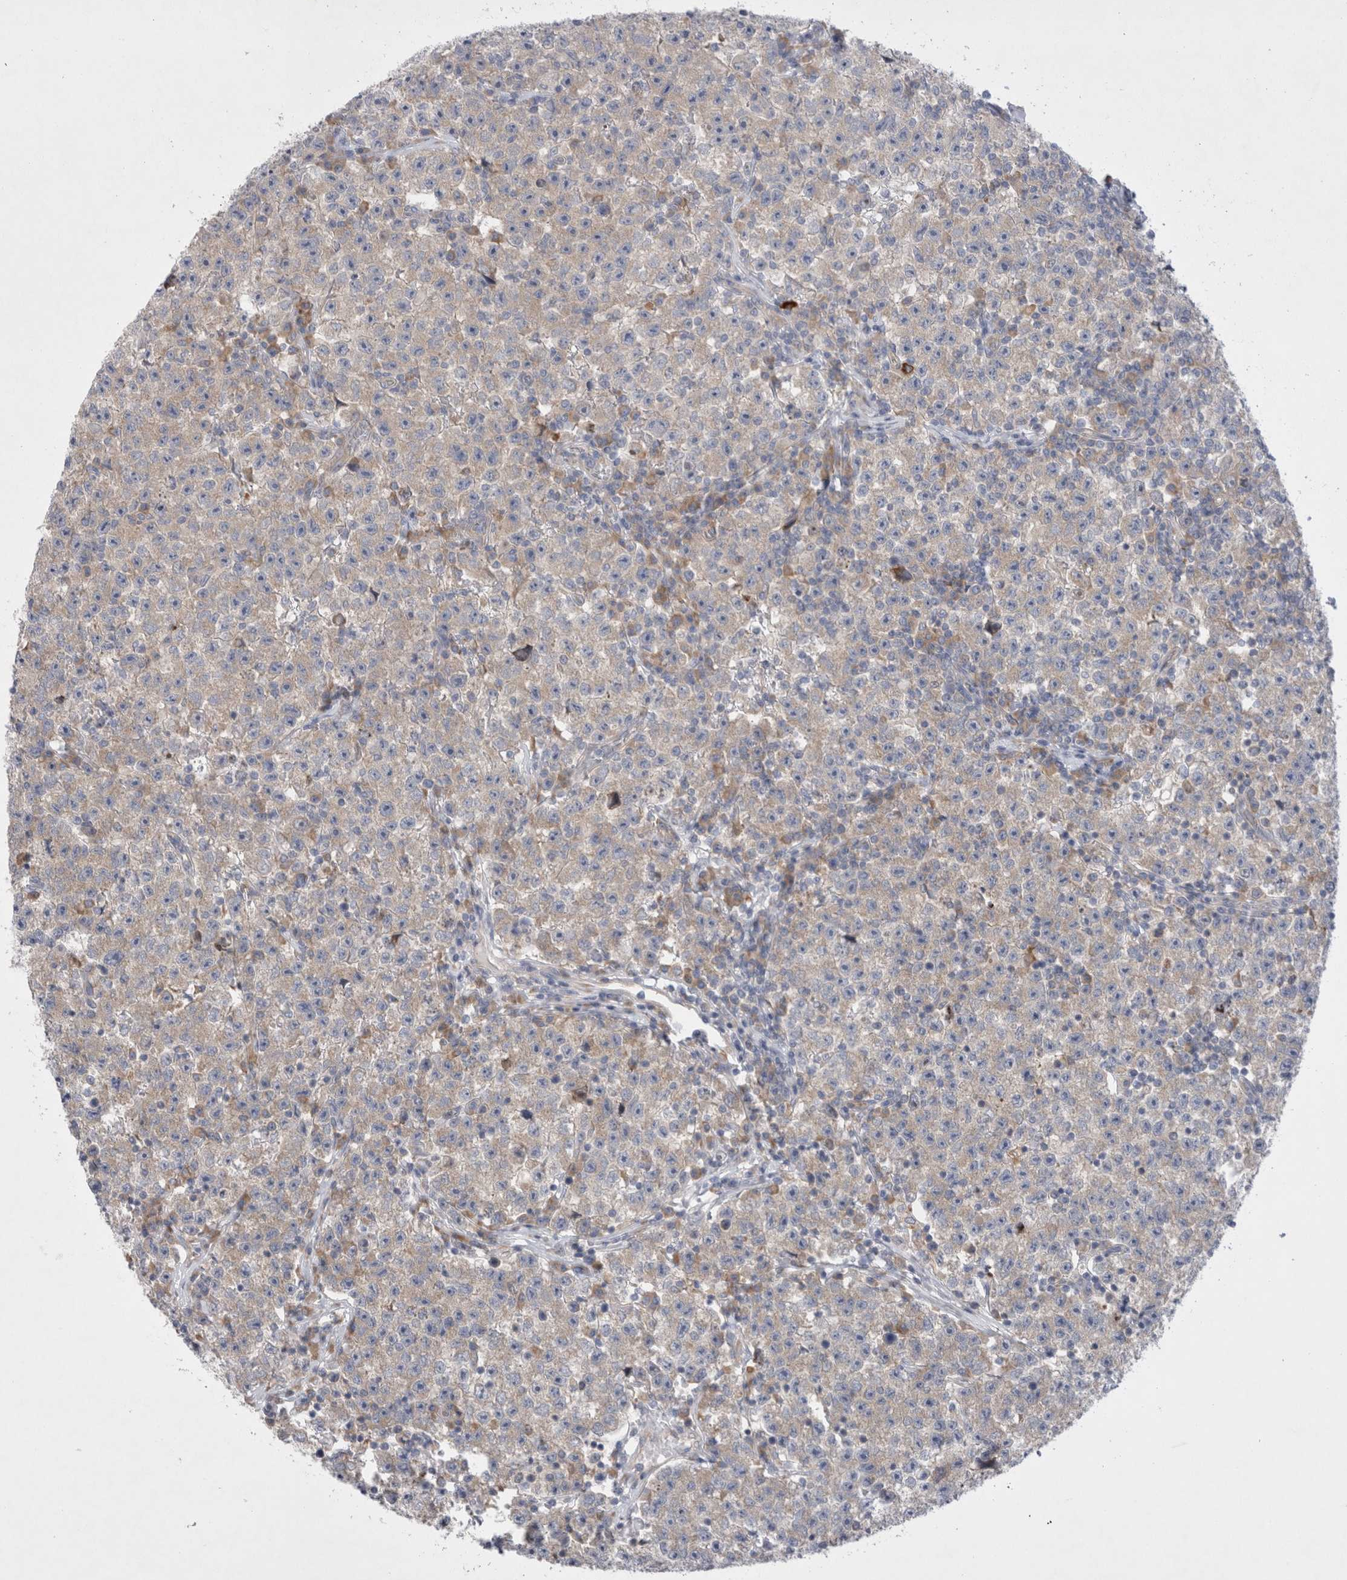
{"staining": {"intensity": "weak", "quantity": "<25%", "location": "cytoplasmic/membranous"}, "tissue": "testis cancer", "cell_type": "Tumor cells", "image_type": "cancer", "snomed": [{"axis": "morphology", "description": "Seminoma, NOS"}, {"axis": "topography", "description": "Testis"}], "caption": "IHC histopathology image of neoplastic tissue: human seminoma (testis) stained with DAB reveals no significant protein expression in tumor cells.", "gene": "RBM12B", "patient": {"sex": "male", "age": 22}}